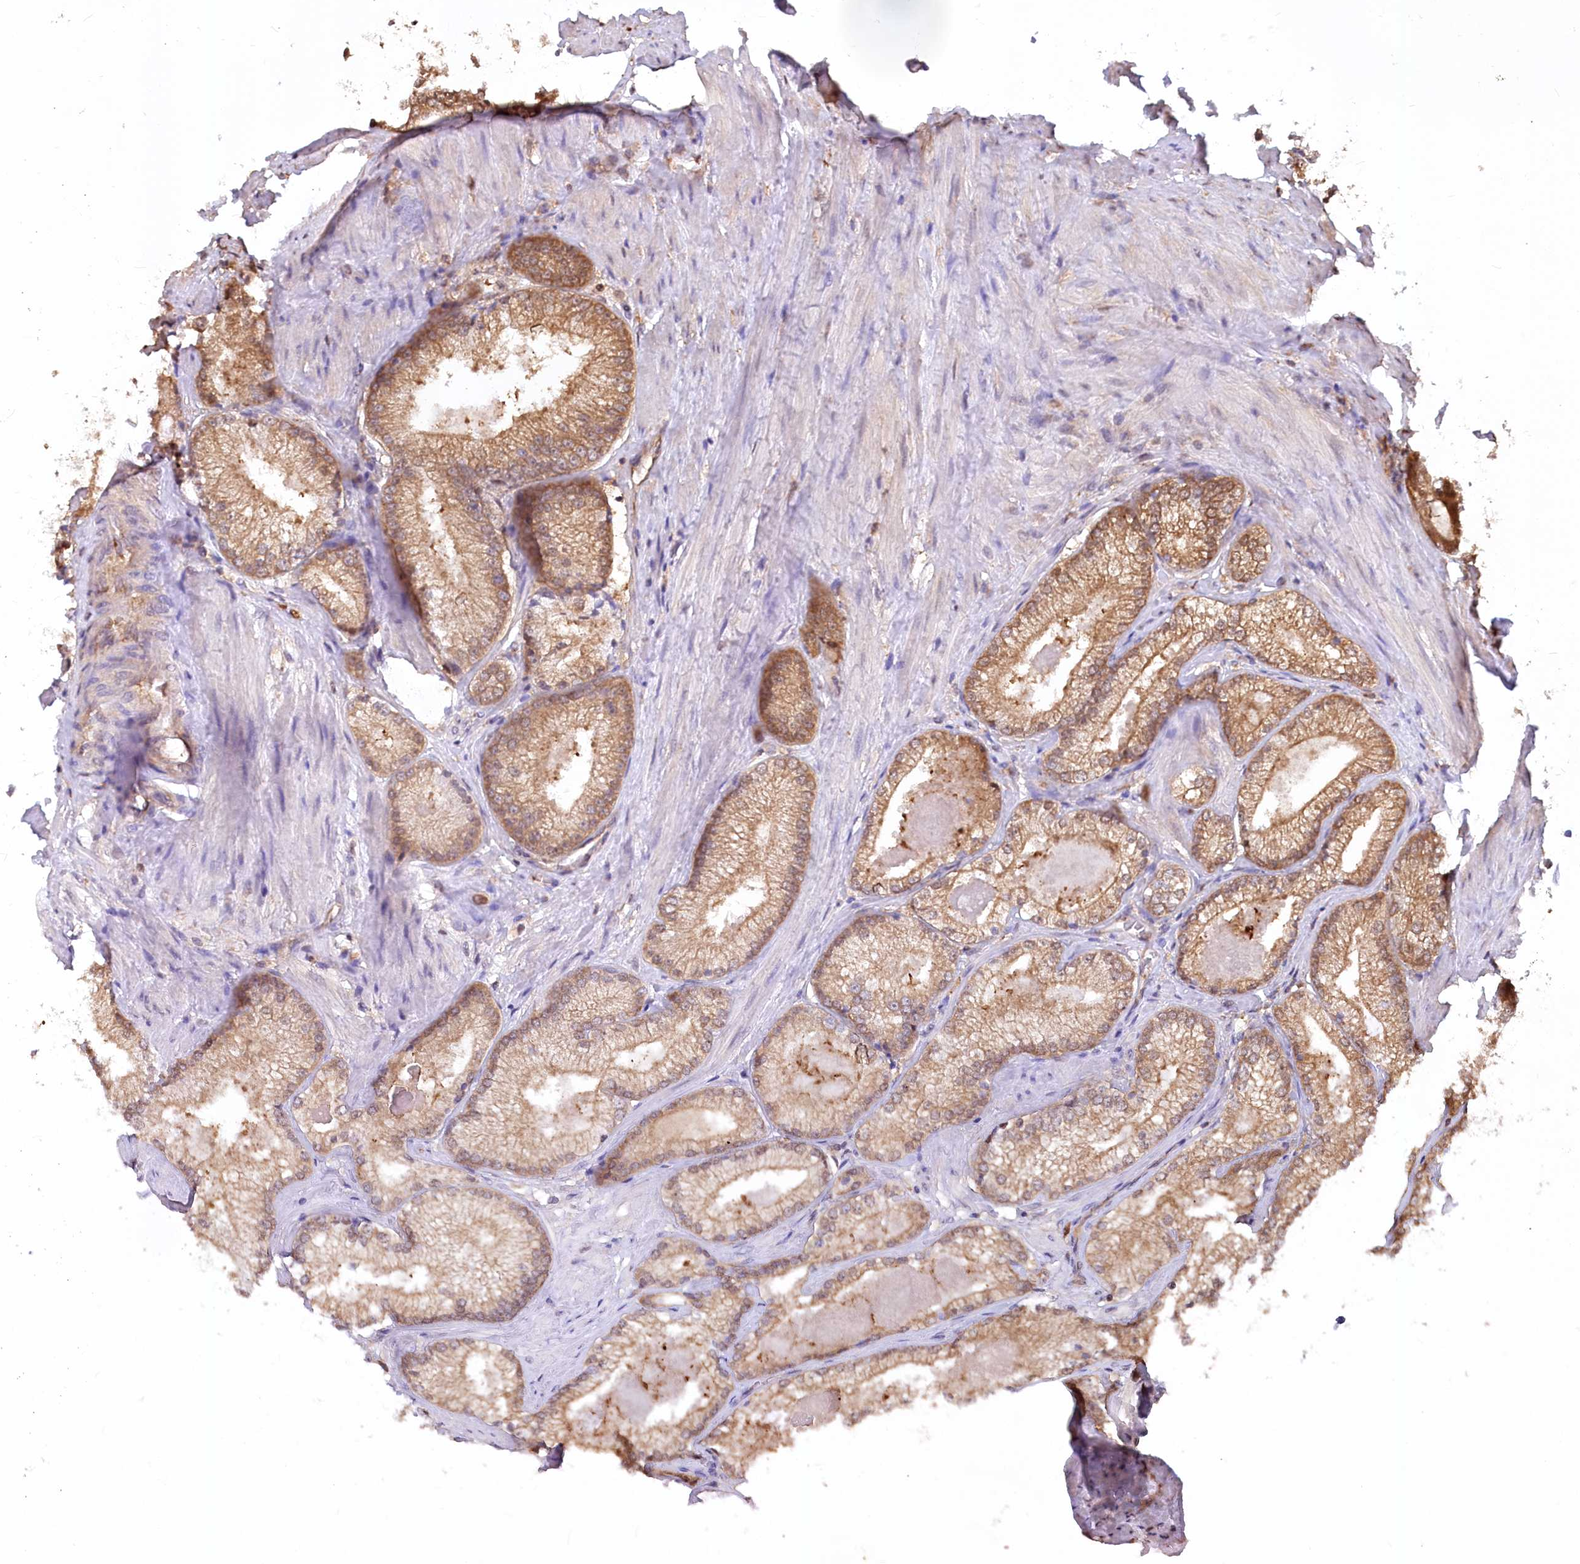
{"staining": {"intensity": "moderate", "quantity": ">75%", "location": "cytoplasmic/membranous,nuclear"}, "tissue": "prostate cancer", "cell_type": "Tumor cells", "image_type": "cancer", "snomed": [{"axis": "morphology", "description": "Adenocarcinoma, High grade"}, {"axis": "topography", "description": "Prostate"}], "caption": "Prostate cancer stained for a protein (brown) displays moderate cytoplasmic/membranous and nuclear positive staining in approximately >75% of tumor cells.", "gene": "PSMA1", "patient": {"sex": "male", "age": 66}}